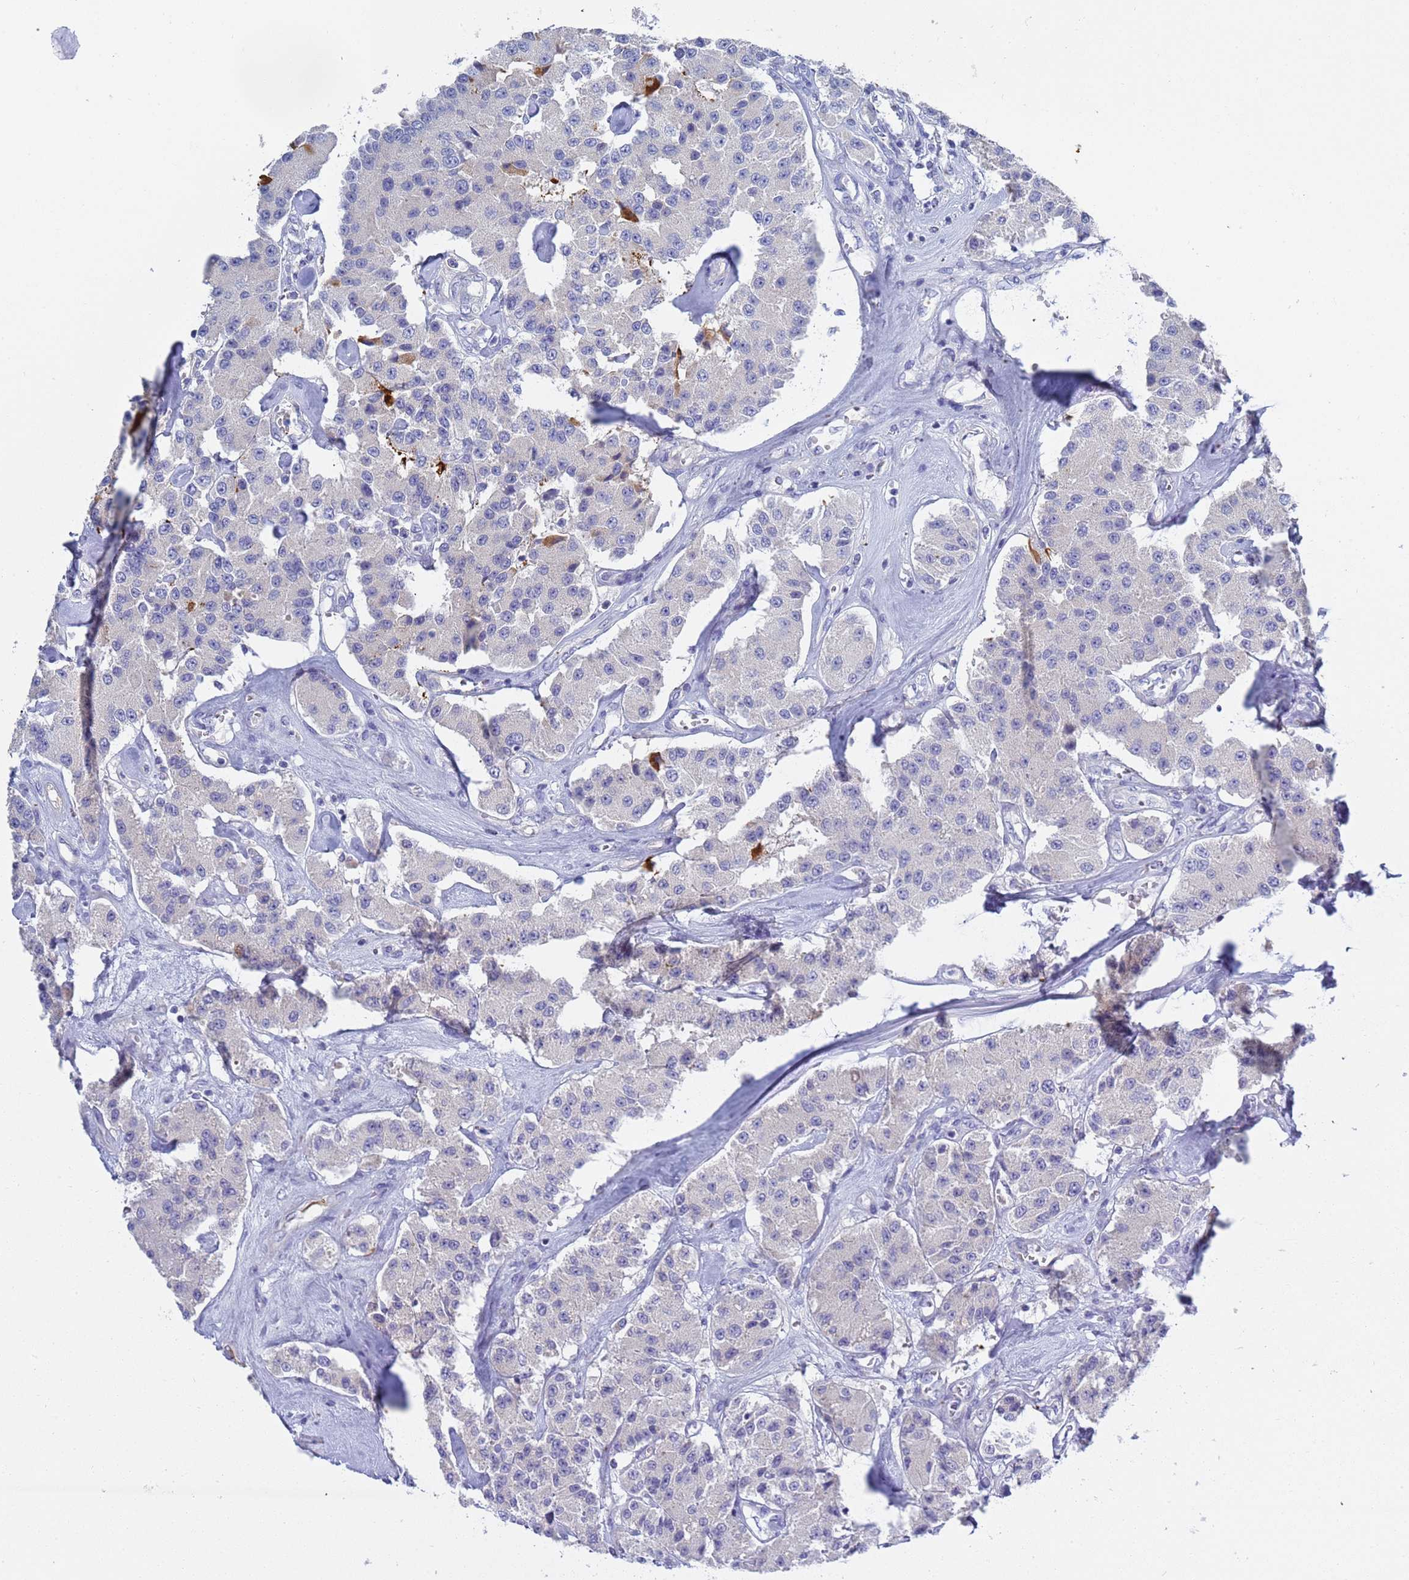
{"staining": {"intensity": "negative", "quantity": "none", "location": "none"}, "tissue": "carcinoid", "cell_type": "Tumor cells", "image_type": "cancer", "snomed": [{"axis": "morphology", "description": "Carcinoid, malignant, NOS"}, {"axis": "topography", "description": "Pancreas"}], "caption": "DAB (3,3'-diaminobenzidine) immunohistochemical staining of carcinoid demonstrates no significant staining in tumor cells.", "gene": "C4orf46", "patient": {"sex": "male", "age": 41}}